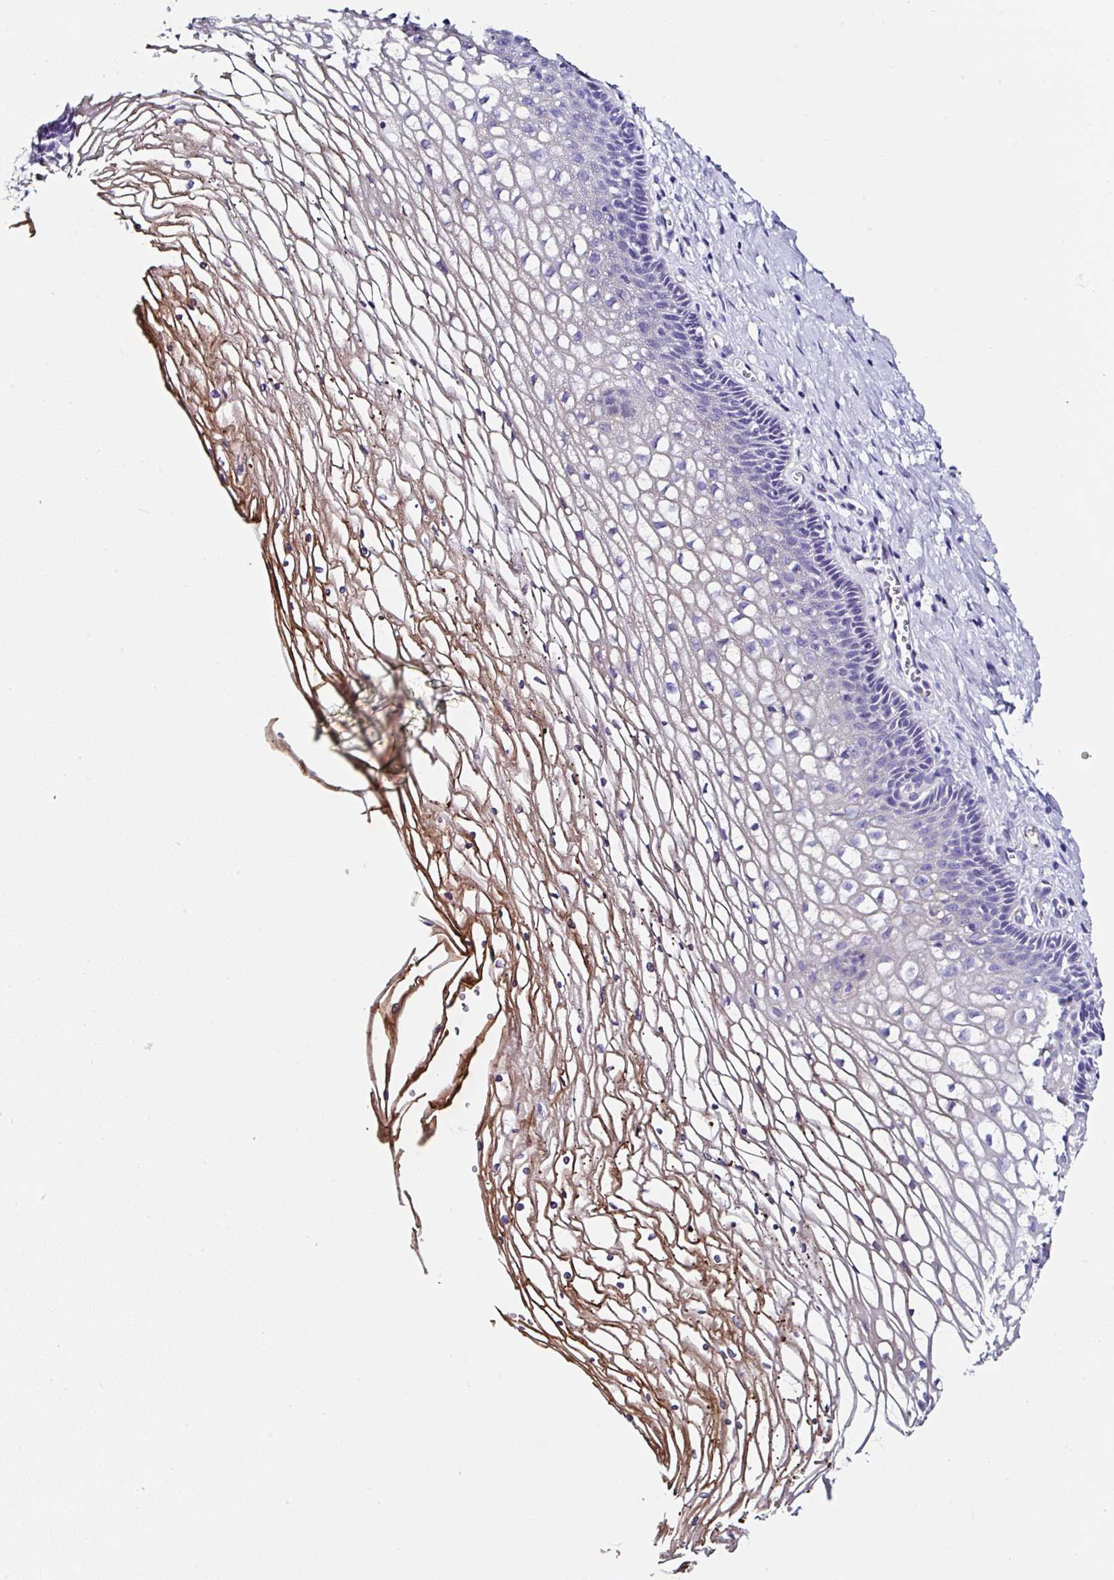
{"staining": {"intensity": "negative", "quantity": "none", "location": "none"}, "tissue": "cervix", "cell_type": "Glandular cells", "image_type": "normal", "snomed": [{"axis": "morphology", "description": "Normal tissue, NOS"}, {"axis": "topography", "description": "Cervix"}], "caption": "Immunohistochemistry histopathology image of normal cervix: cervix stained with DAB reveals no significant protein positivity in glandular cells.", "gene": "TMPRSS11E", "patient": {"sex": "female", "age": 36}}